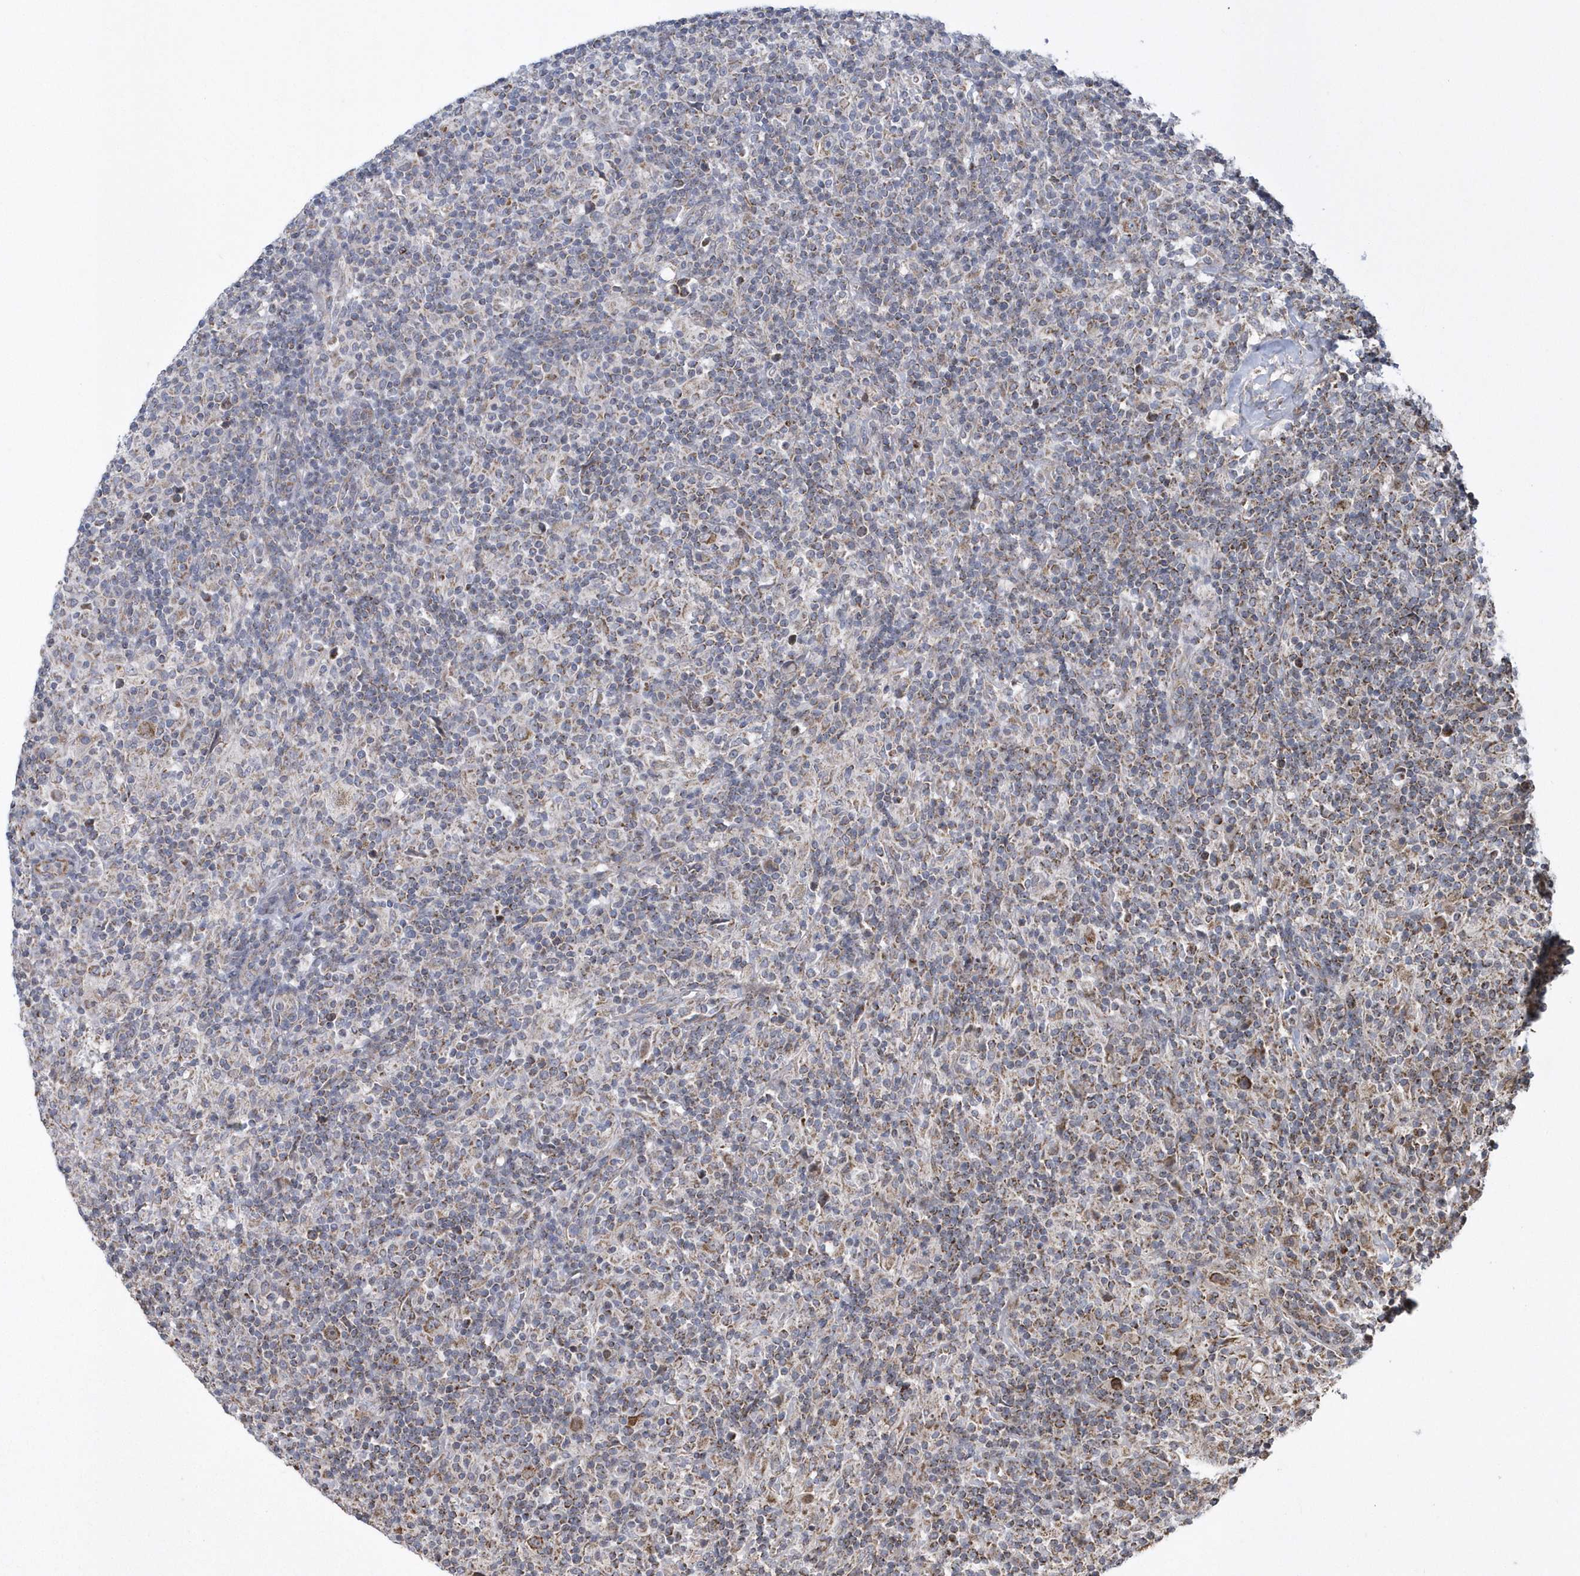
{"staining": {"intensity": "moderate", "quantity": ">75%", "location": "cytoplasmic/membranous"}, "tissue": "lymphoma", "cell_type": "Tumor cells", "image_type": "cancer", "snomed": [{"axis": "morphology", "description": "Hodgkin's disease, NOS"}, {"axis": "topography", "description": "Lymph node"}], "caption": "Protein analysis of Hodgkin's disease tissue displays moderate cytoplasmic/membranous staining in about >75% of tumor cells.", "gene": "SLX9", "patient": {"sex": "male", "age": 70}}